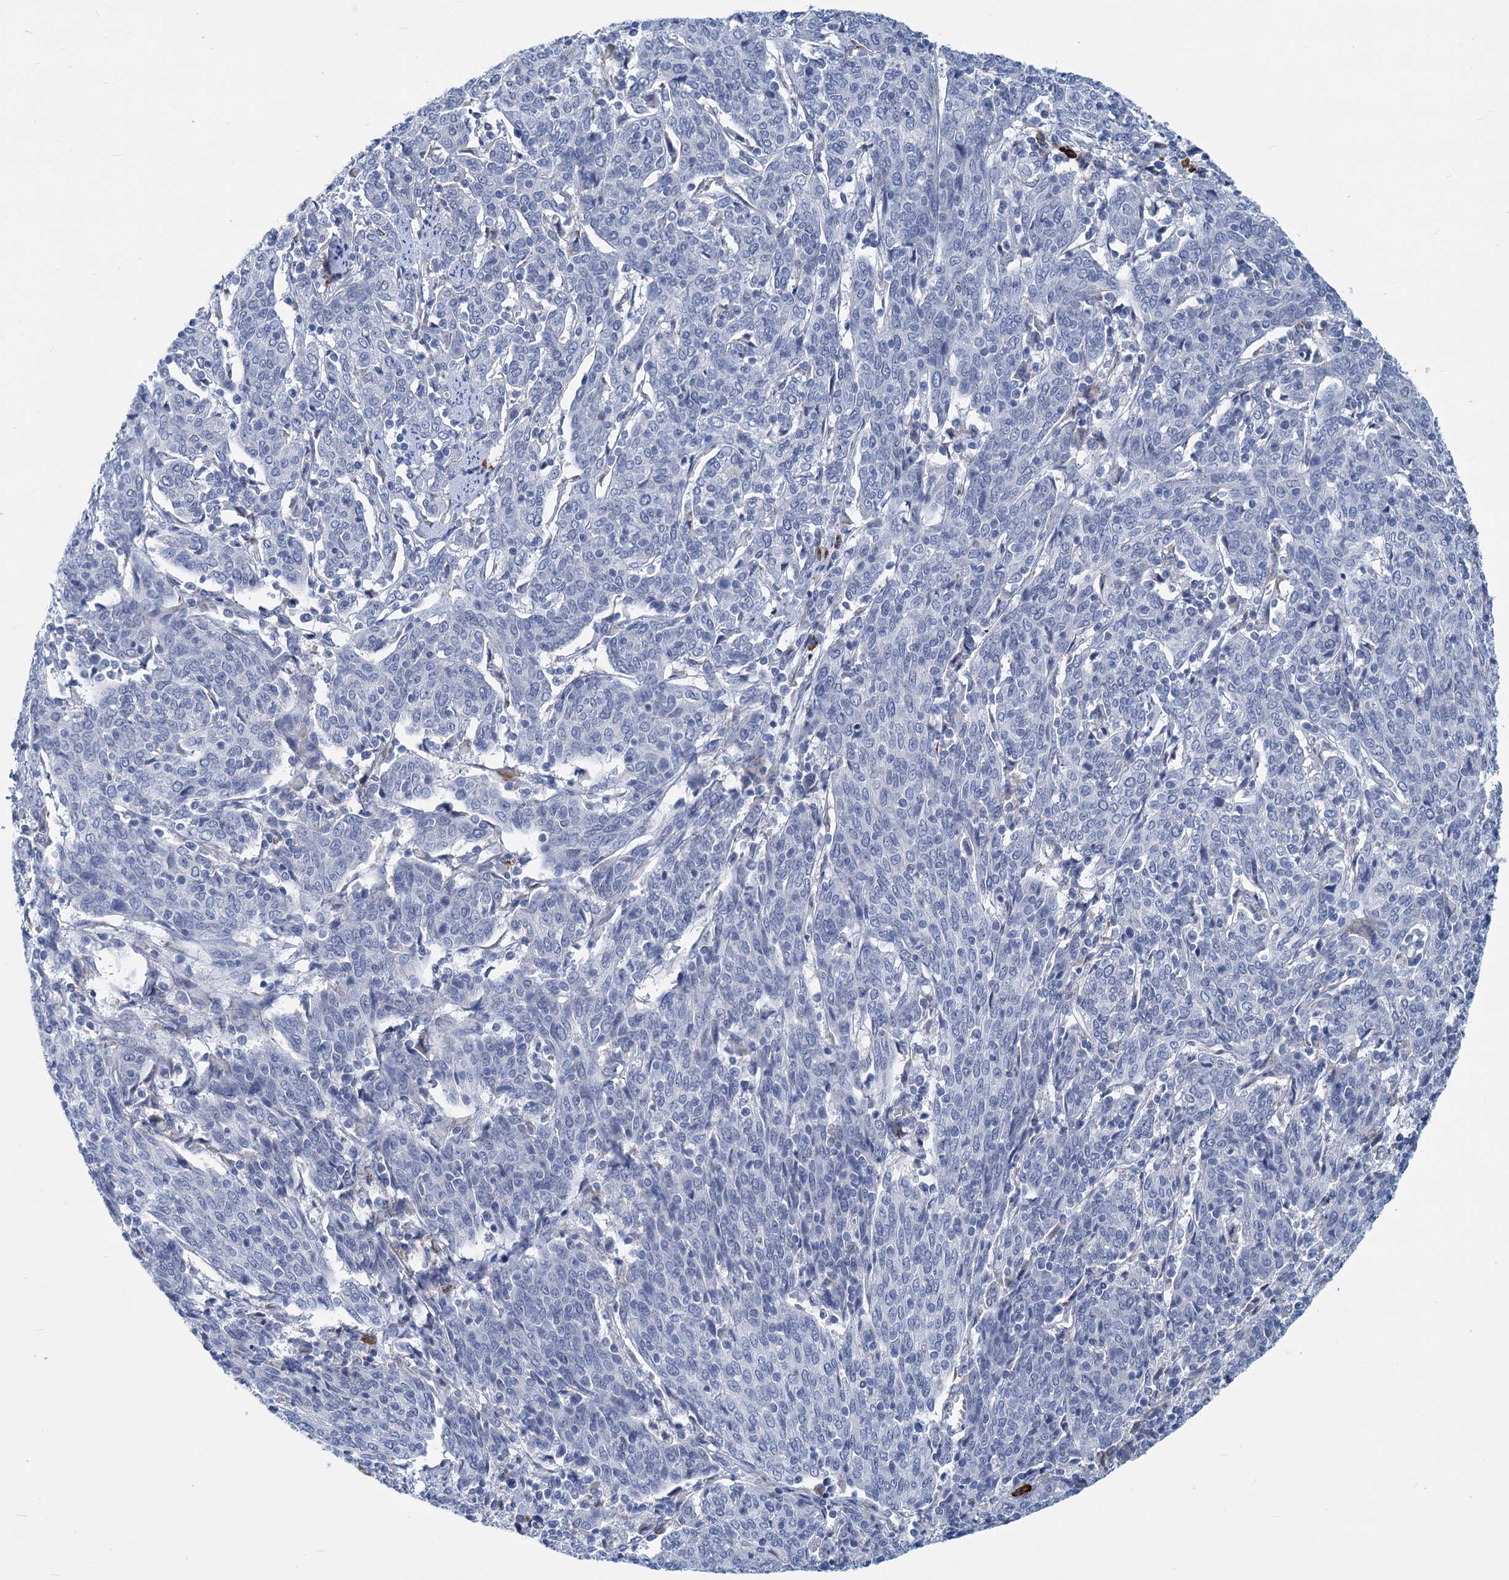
{"staining": {"intensity": "negative", "quantity": "none", "location": "none"}, "tissue": "cervical cancer", "cell_type": "Tumor cells", "image_type": "cancer", "snomed": [{"axis": "morphology", "description": "Squamous cell carcinoma, NOS"}, {"axis": "topography", "description": "Cervix"}], "caption": "An immunohistochemistry (IHC) image of cervical squamous cell carcinoma is shown. There is no staining in tumor cells of cervical squamous cell carcinoma. (Brightfield microscopy of DAB immunohistochemistry at high magnification).", "gene": "NEU3", "patient": {"sex": "female", "age": 67}}